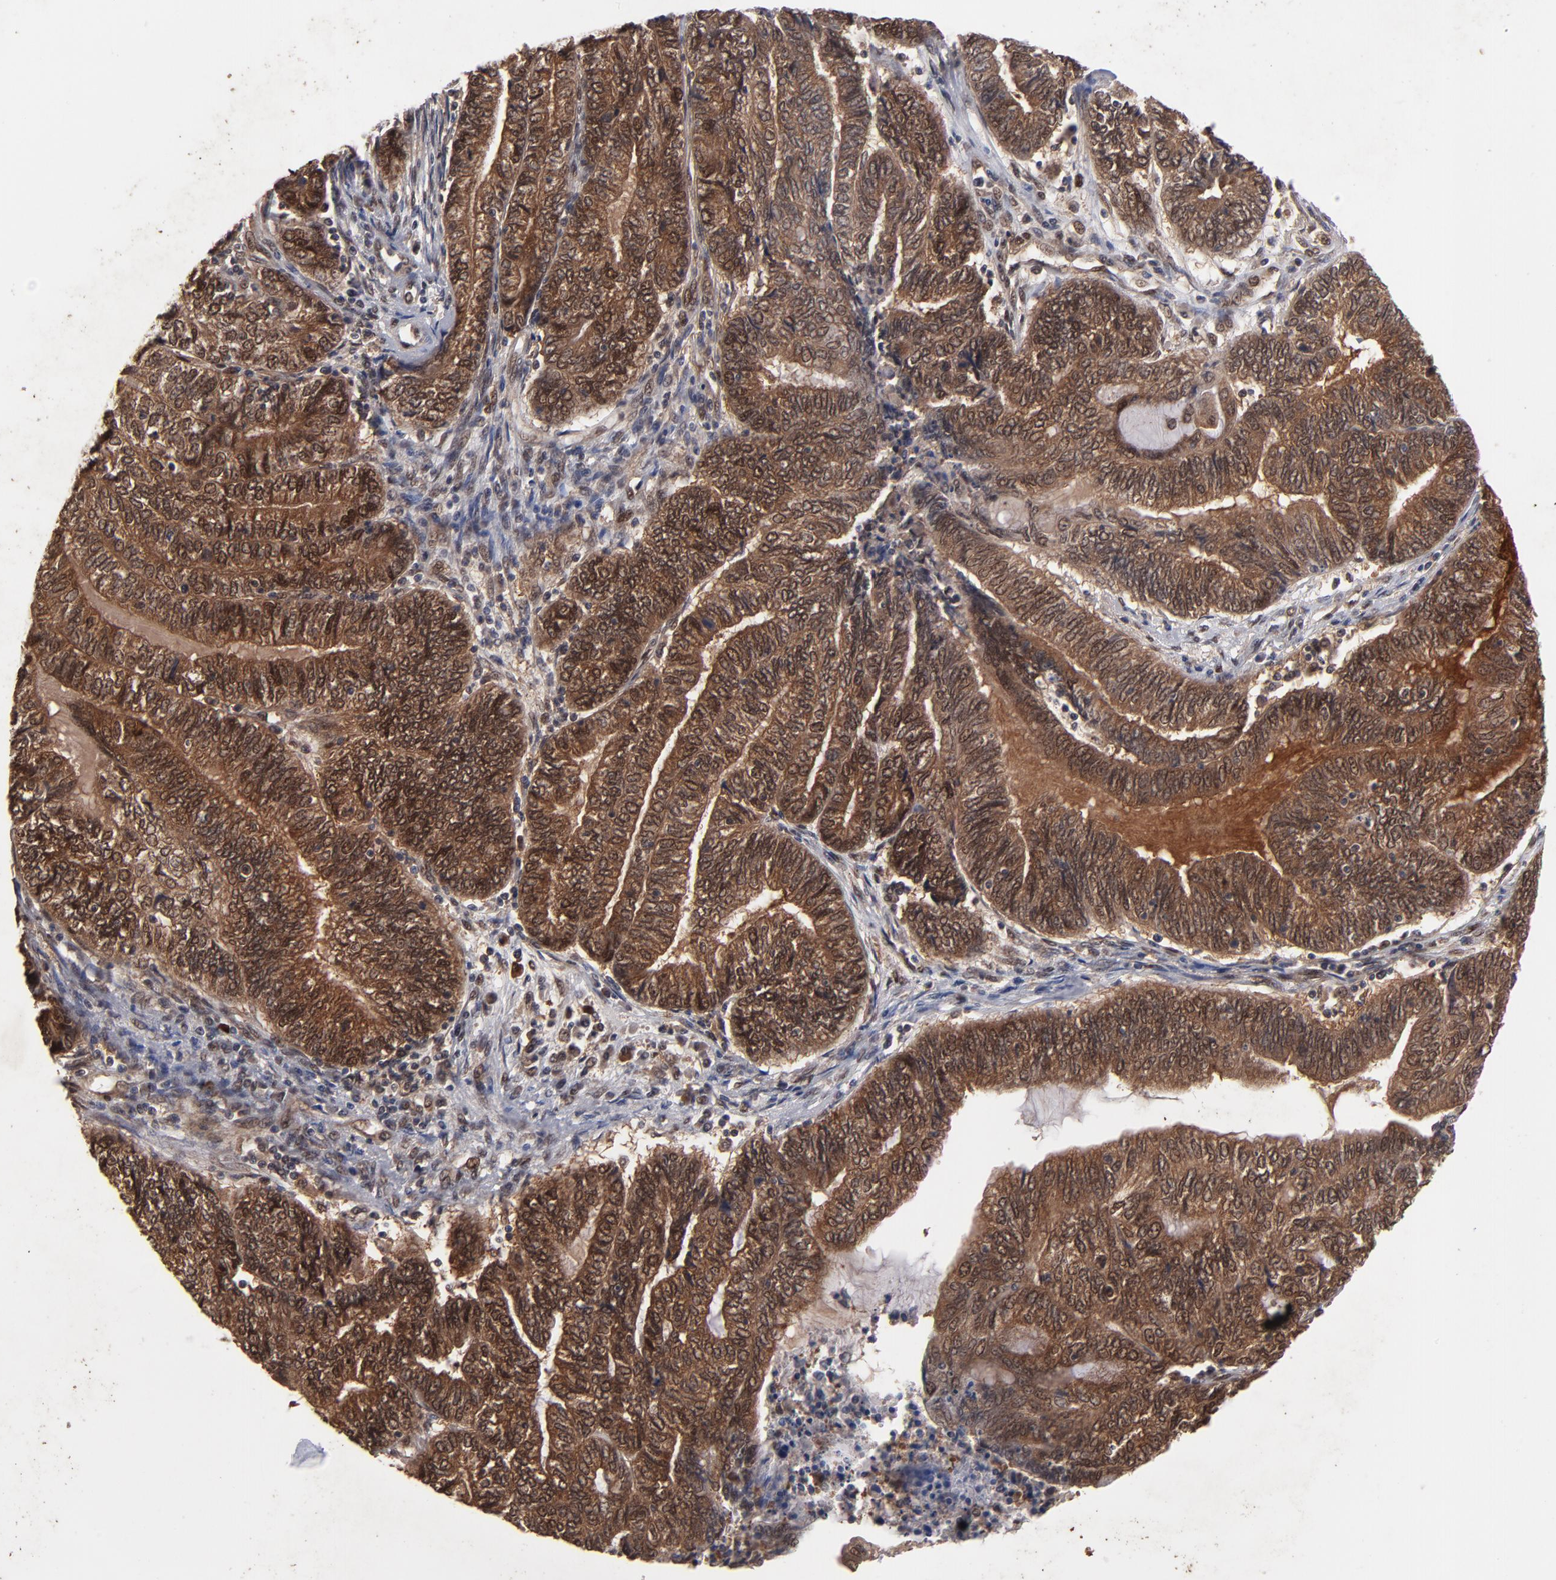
{"staining": {"intensity": "moderate", "quantity": ">75%", "location": "cytoplasmic/membranous,nuclear"}, "tissue": "endometrial cancer", "cell_type": "Tumor cells", "image_type": "cancer", "snomed": [{"axis": "morphology", "description": "Adenocarcinoma, NOS"}, {"axis": "topography", "description": "Uterus"}, {"axis": "topography", "description": "Endometrium"}], "caption": "Immunohistochemistry (IHC) (DAB (3,3'-diaminobenzidine)) staining of adenocarcinoma (endometrial) reveals moderate cytoplasmic/membranous and nuclear protein staining in about >75% of tumor cells.", "gene": "HUWE1", "patient": {"sex": "female", "age": 70}}